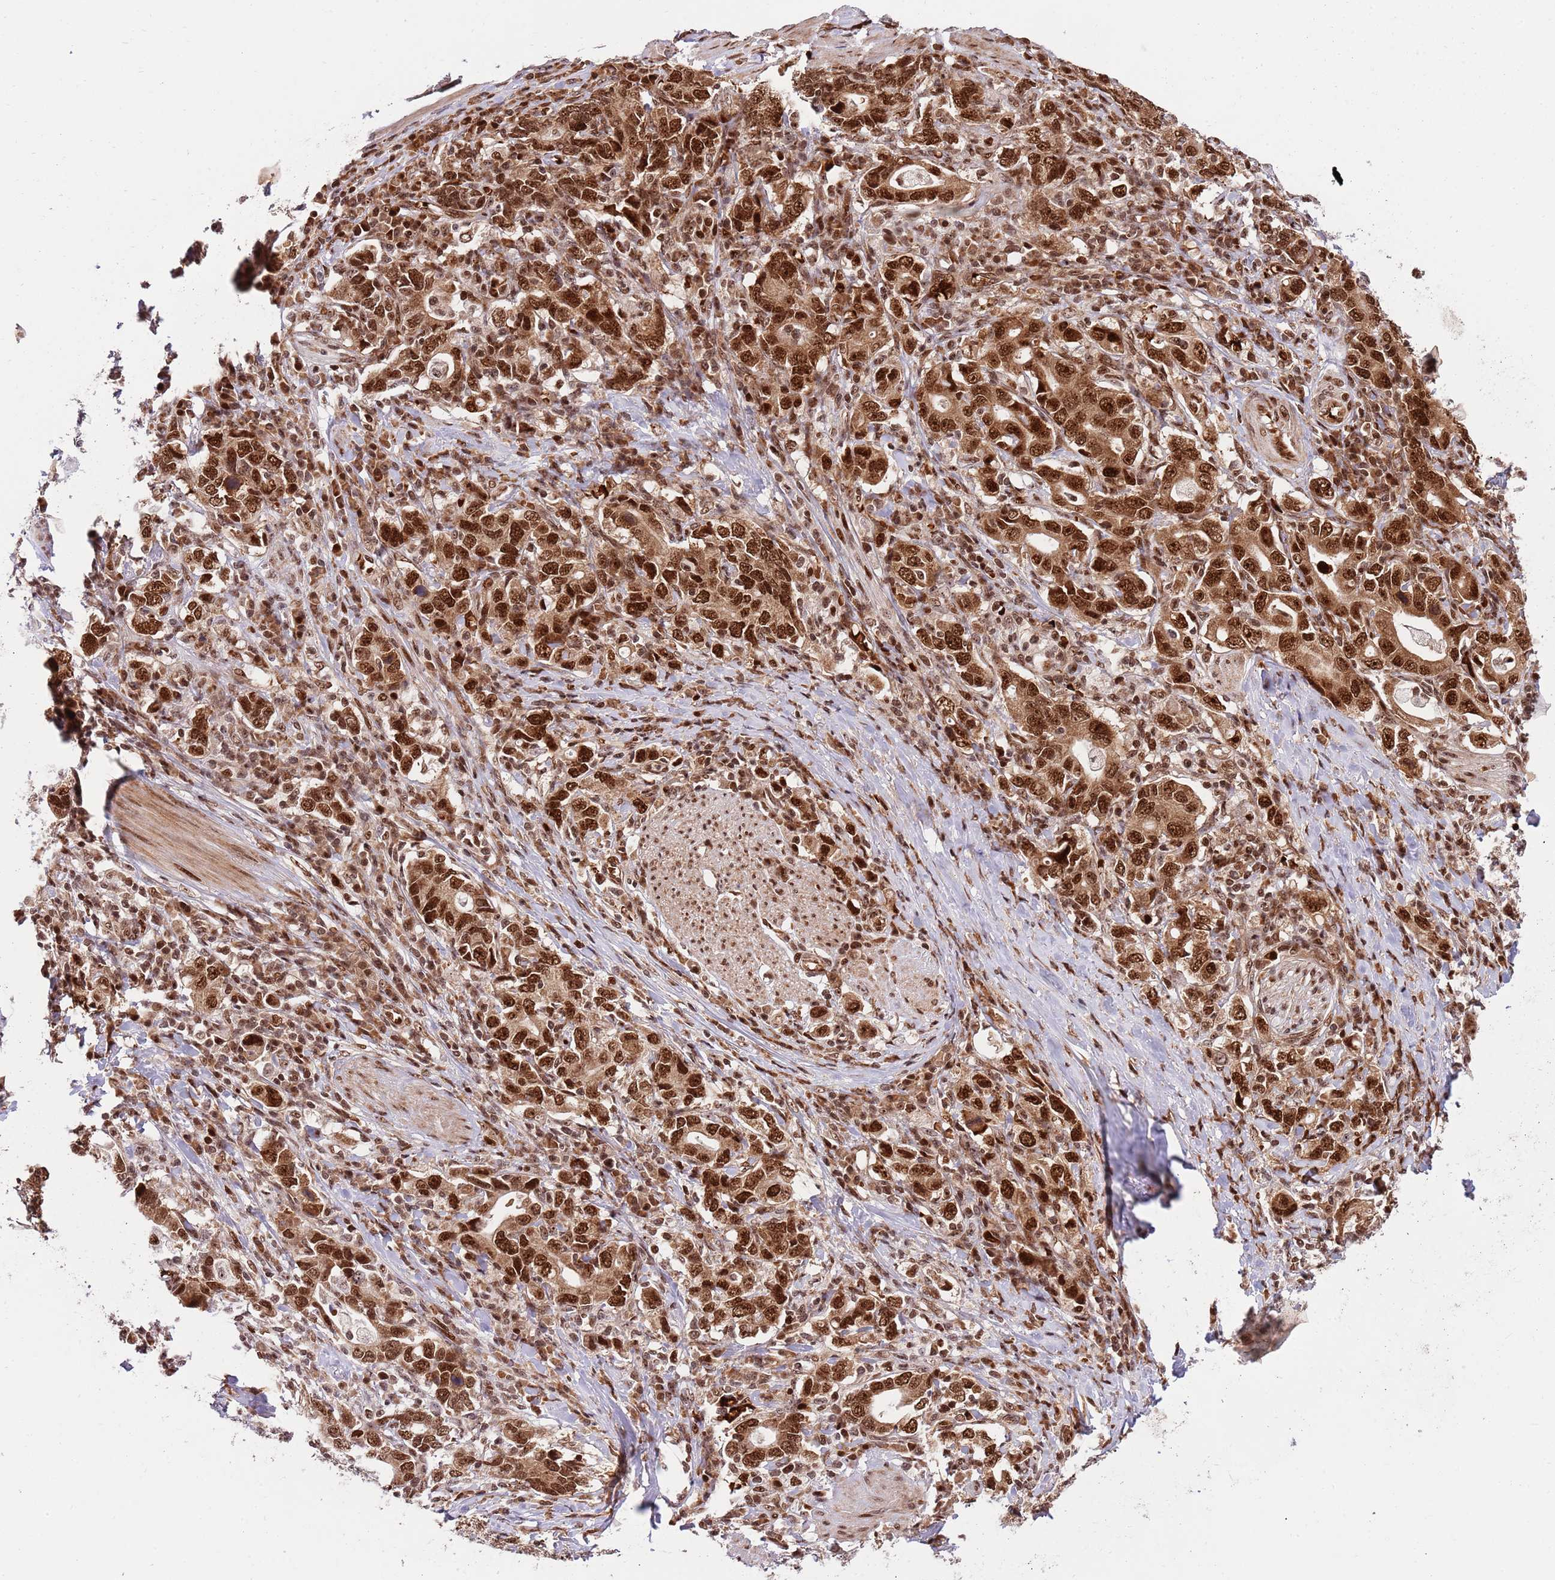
{"staining": {"intensity": "strong", "quantity": ">75%", "location": "cytoplasmic/membranous,nuclear"}, "tissue": "stomach cancer", "cell_type": "Tumor cells", "image_type": "cancer", "snomed": [{"axis": "morphology", "description": "Adenocarcinoma, NOS"}, {"axis": "topography", "description": "Stomach, upper"}, {"axis": "topography", "description": "Stomach"}], "caption": "Stomach adenocarcinoma stained with DAB (3,3'-diaminobenzidine) immunohistochemistry shows high levels of strong cytoplasmic/membranous and nuclear staining in approximately >75% of tumor cells.", "gene": "RIF1", "patient": {"sex": "male", "age": 62}}